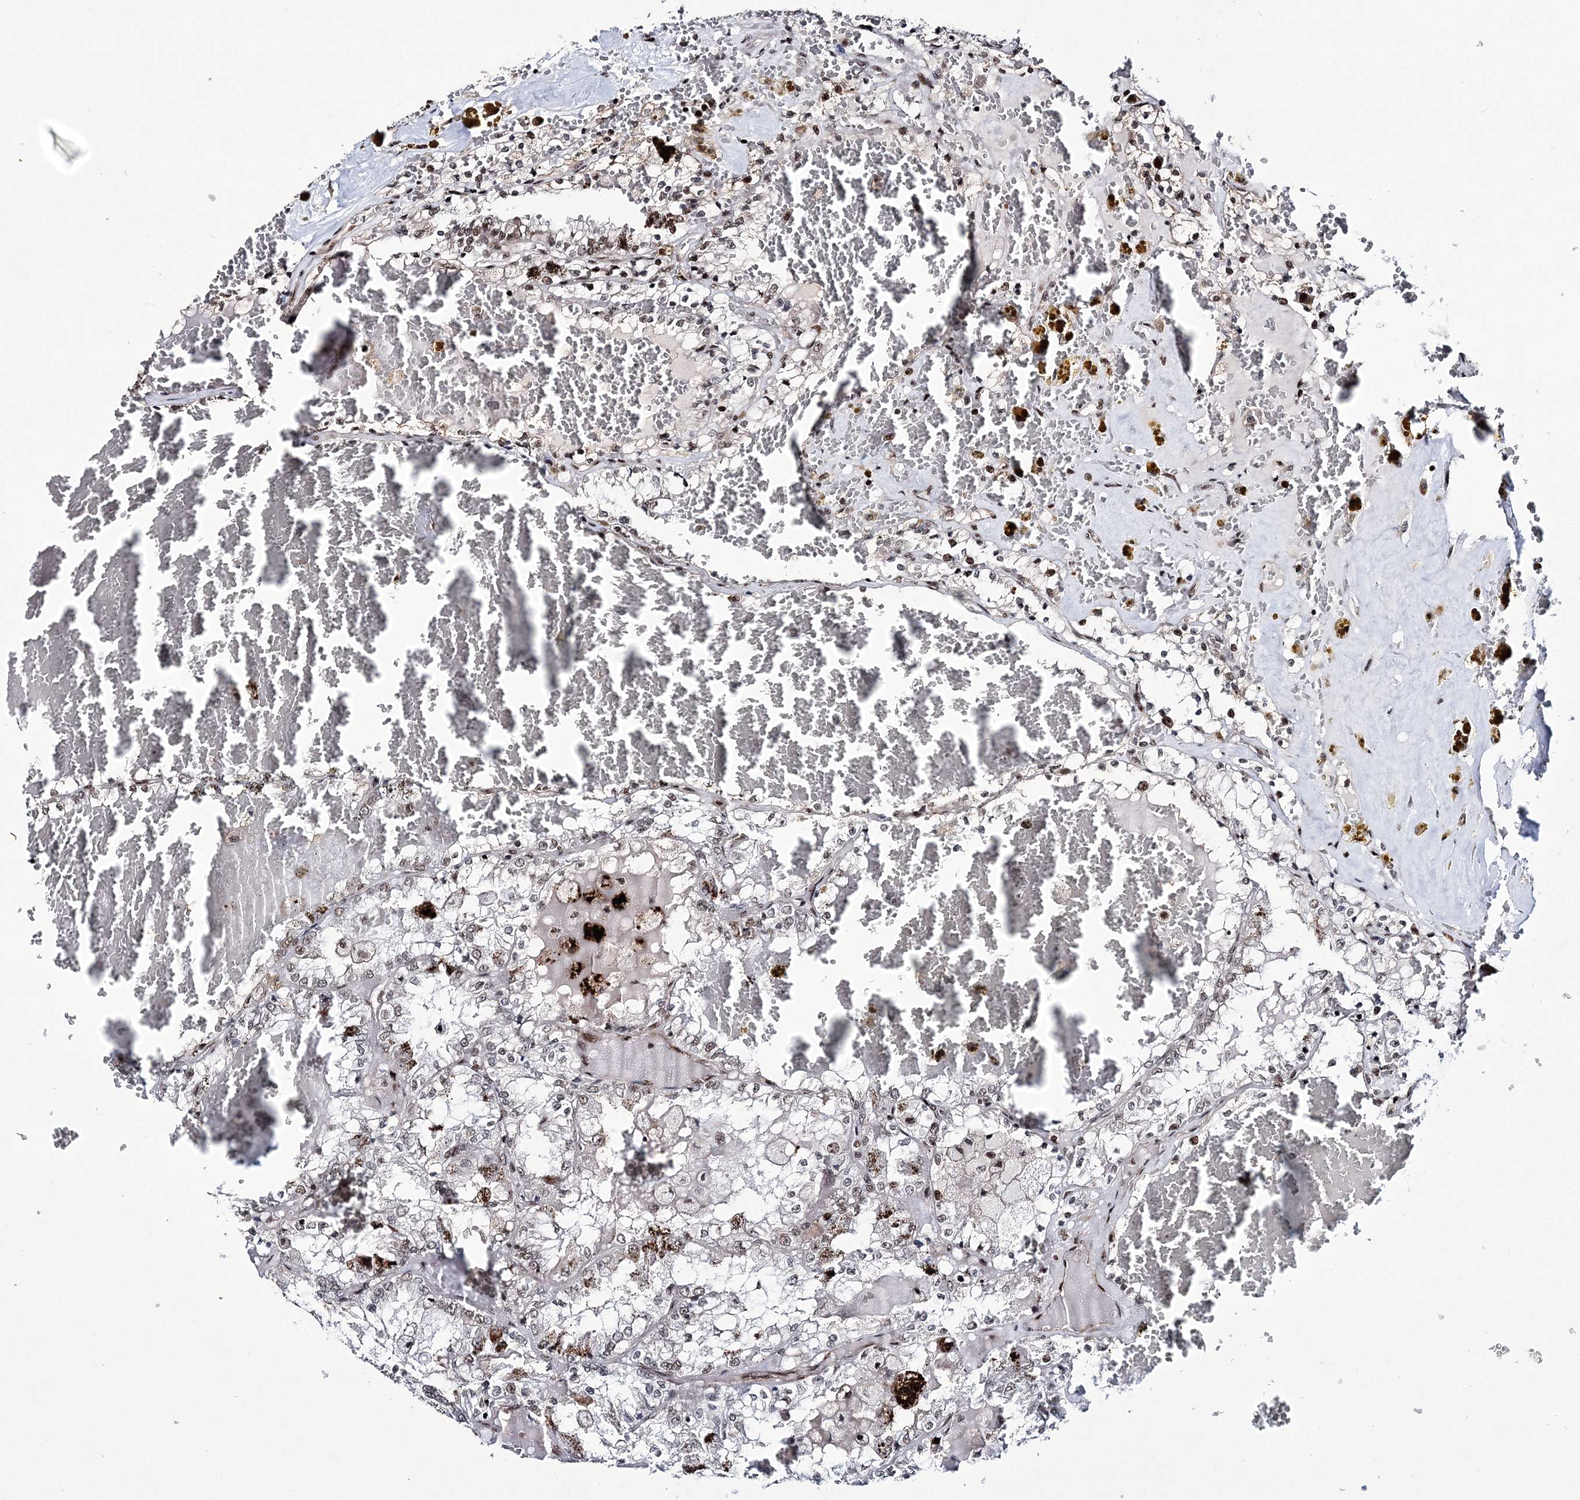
{"staining": {"intensity": "negative", "quantity": "none", "location": "none"}, "tissue": "renal cancer", "cell_type": "Tumor cells", "image_type": "cancer", "snomed": [{"axis": "morphology", "description": "Adenocarcinoma, NOS"}, {"axis": "topography", "description": "Kidney"}], "caption": "Immunohistochemistry (IHC) histopathology image of human renal cancer (adenocarcinoma) stained for a protein (brown), which reveals no positivity in tumor cells.", "gene": "TATDN2", "patient": {"sex": "female", "age": 56}}